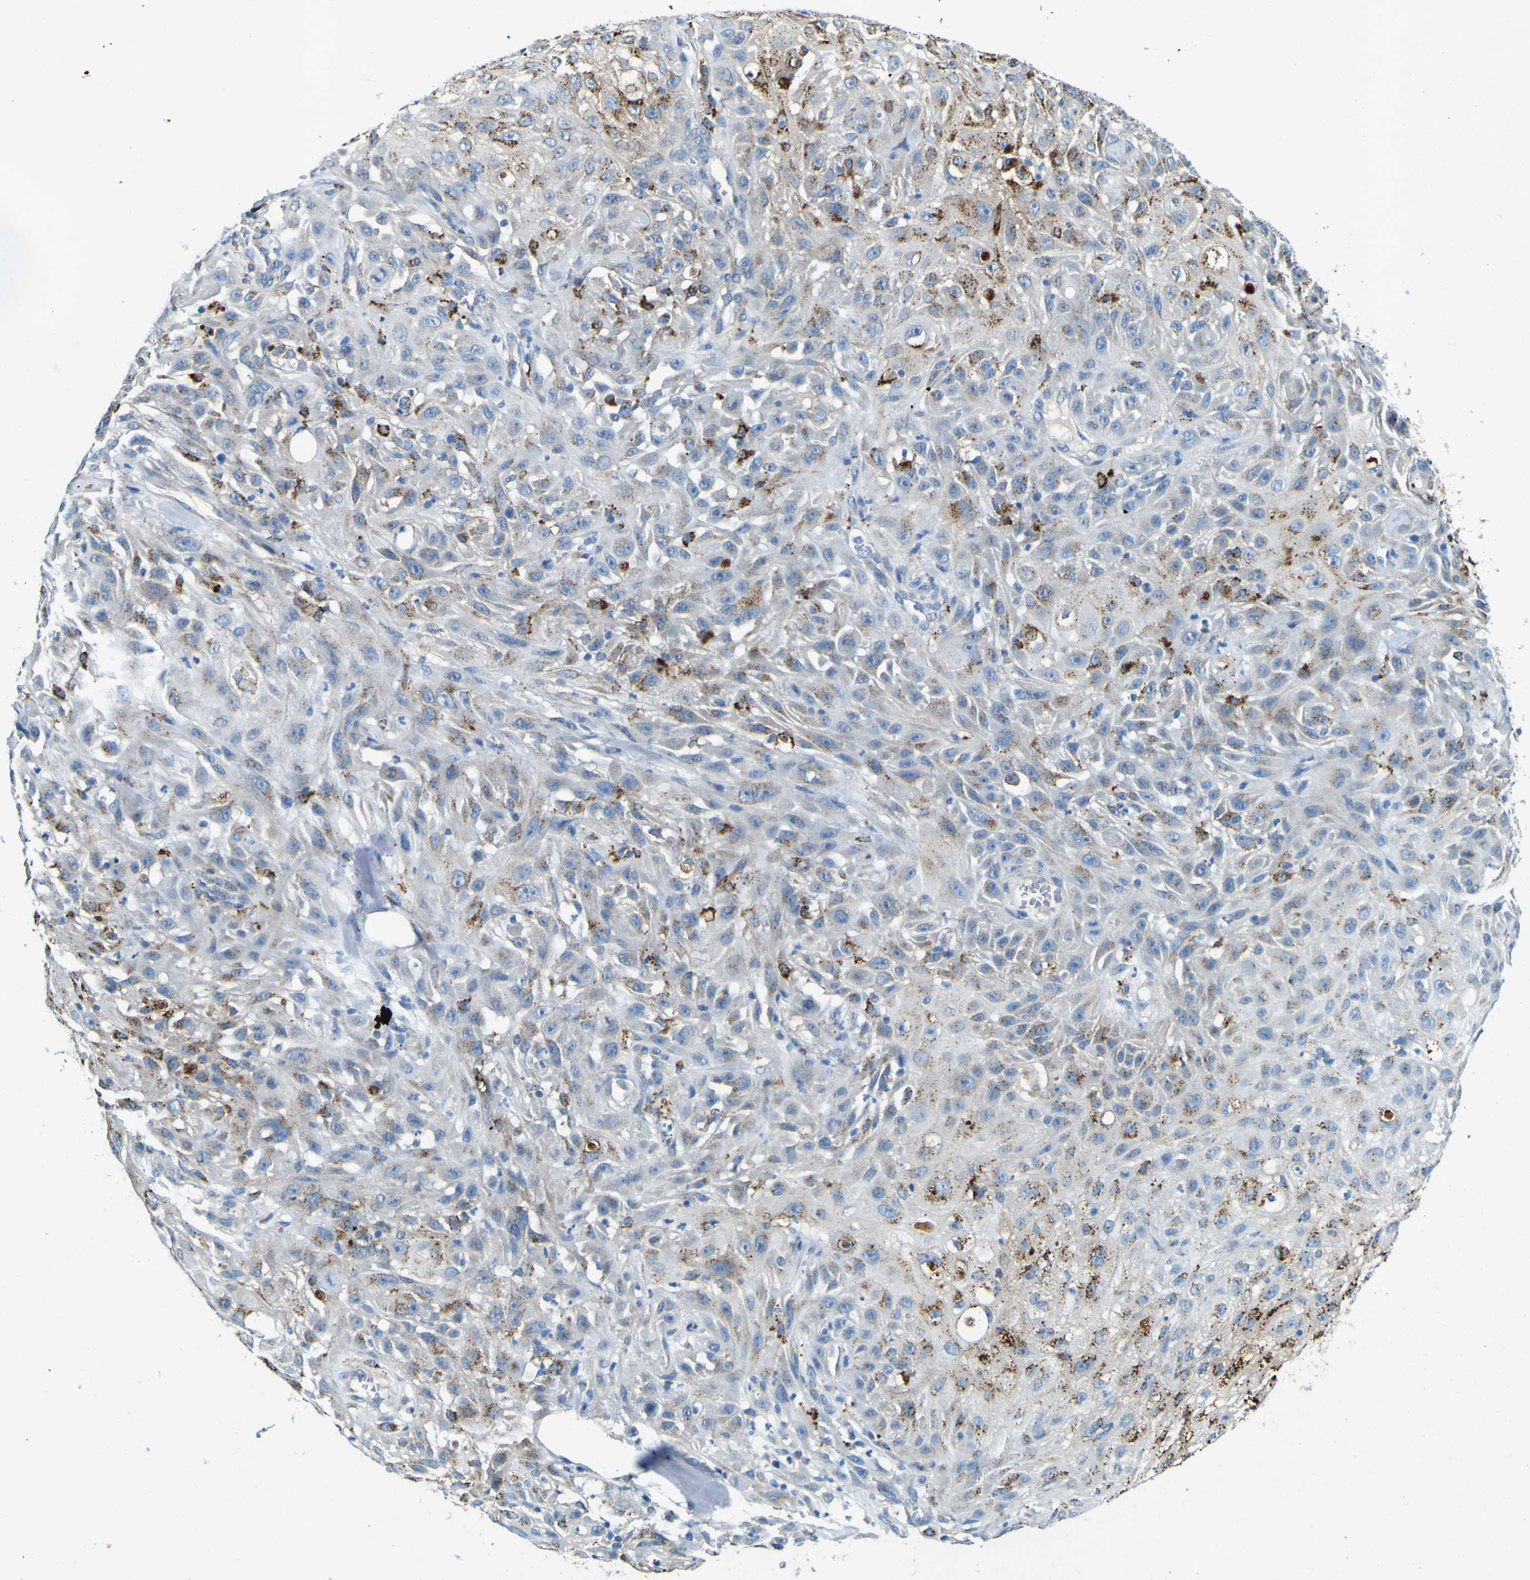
{"staining": {"intensity": "moderate", "quantity": "25%-75%", "location": "cytoplasmic/membranous"}, "tissue": "skin cancer", "cell_type": "Tumor cells", "image_type": "cancer", "snomed": [{"axis": "morphology", "description": "Squamous cell carcinoma, NOS"}, {"axis": "topography", "description": "Skin"}], "caption": "There is medium levels of moderate cytoplasmic/membranous positivity in tumor cells of skin cancer, as demonstrated by immunohistochemical staining (brown color).", "gene": "PDE9A", "patient": {"sex": "male", "age": 75}}